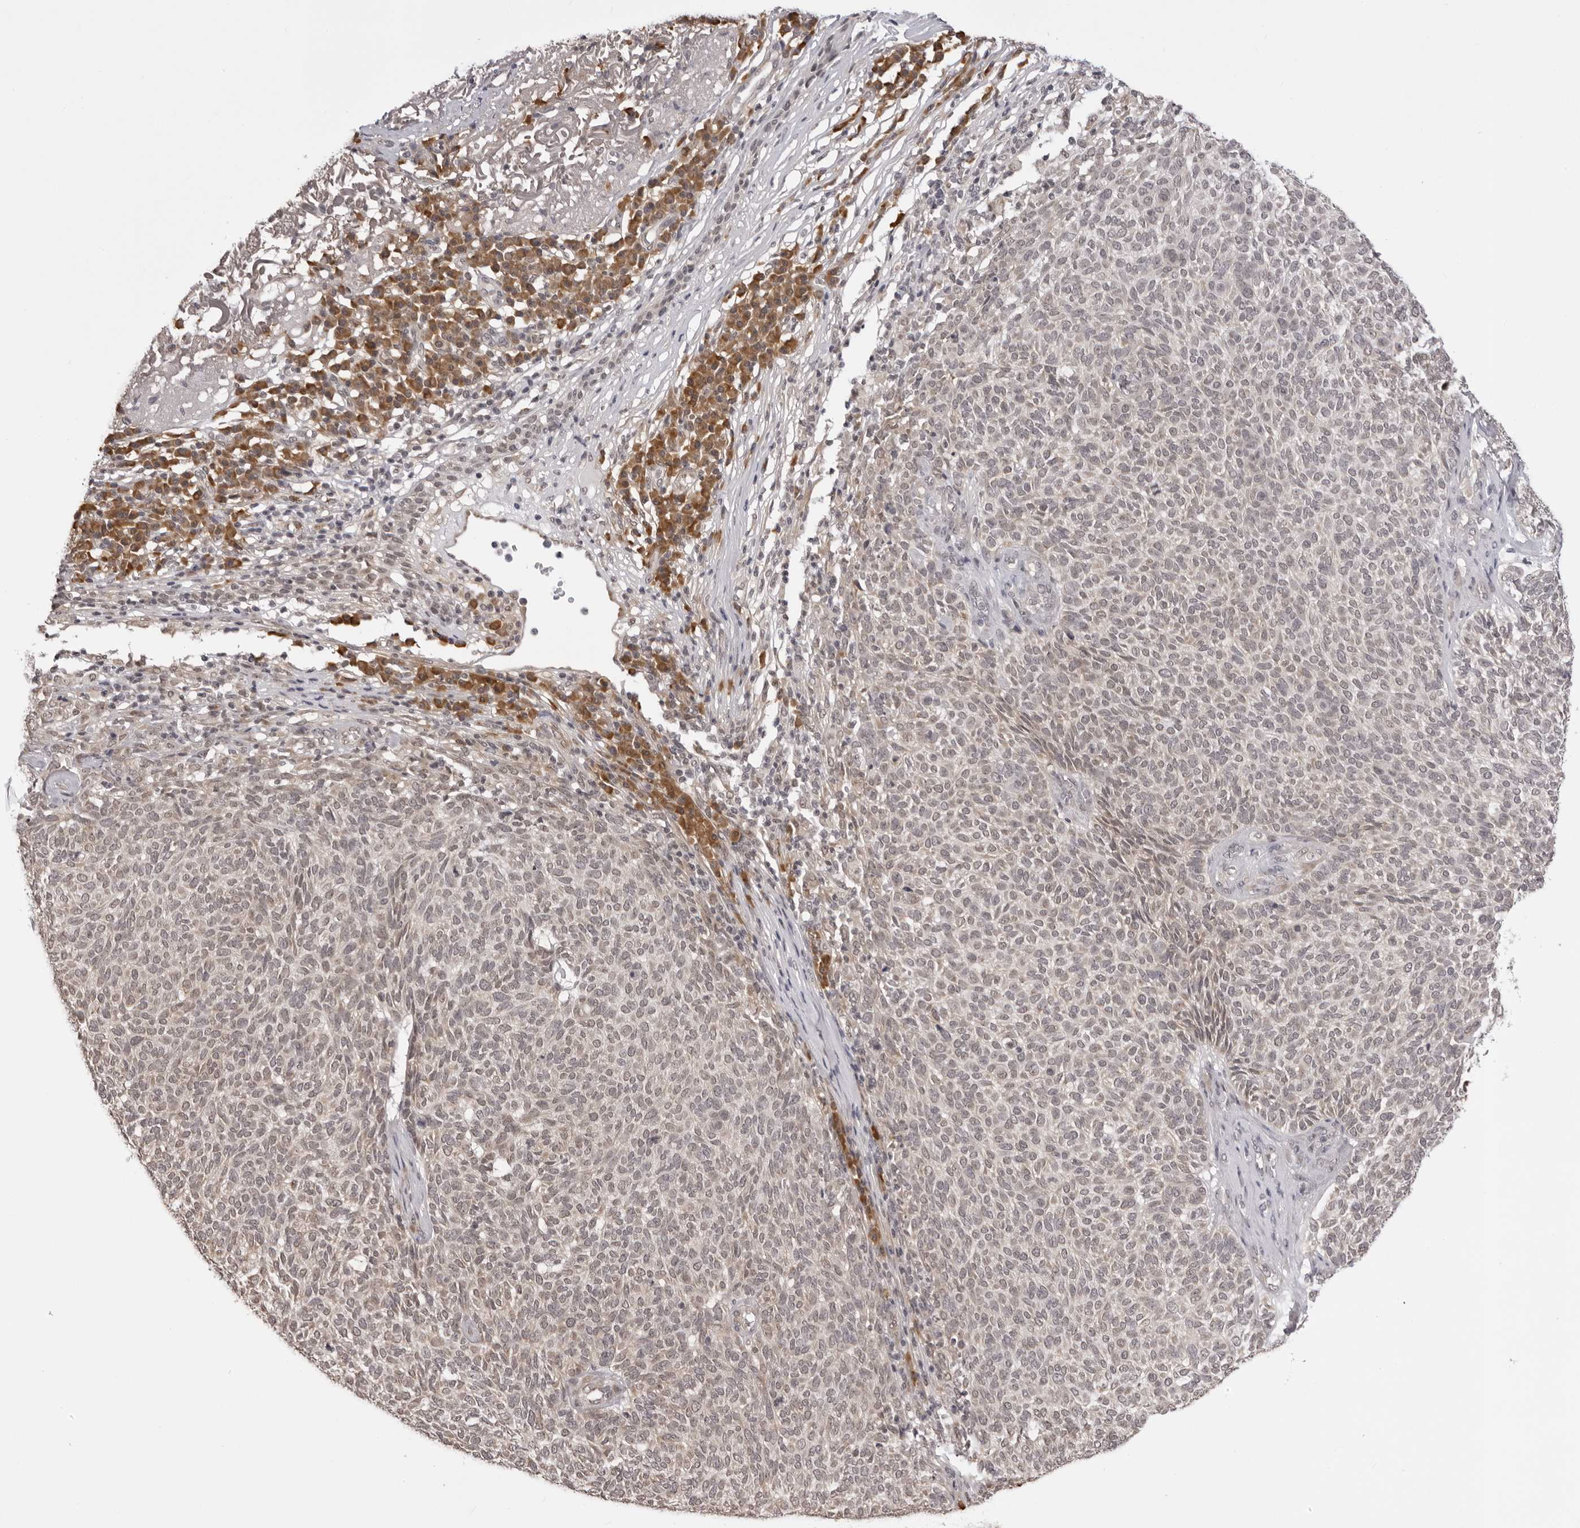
{"staining": {"intensity": "negative", "quantity": "none", "location": "none"}, "tissue": "skin cancer", "cell_type": "Tumor cells", "image_type": "cancer", "snomed": [{"axis": "morphology", "description": "Squamous cell carcinoma, NOS"}, {"axis": "topography", "description": "Skin"}], "caption": "Tumor cells show no significant protein positivity in skin cancer. (DAB IHC with hematoxylin counter stain).", "gene": "ZC3H11A", "patient": {"sex": "female", "age": 90}}